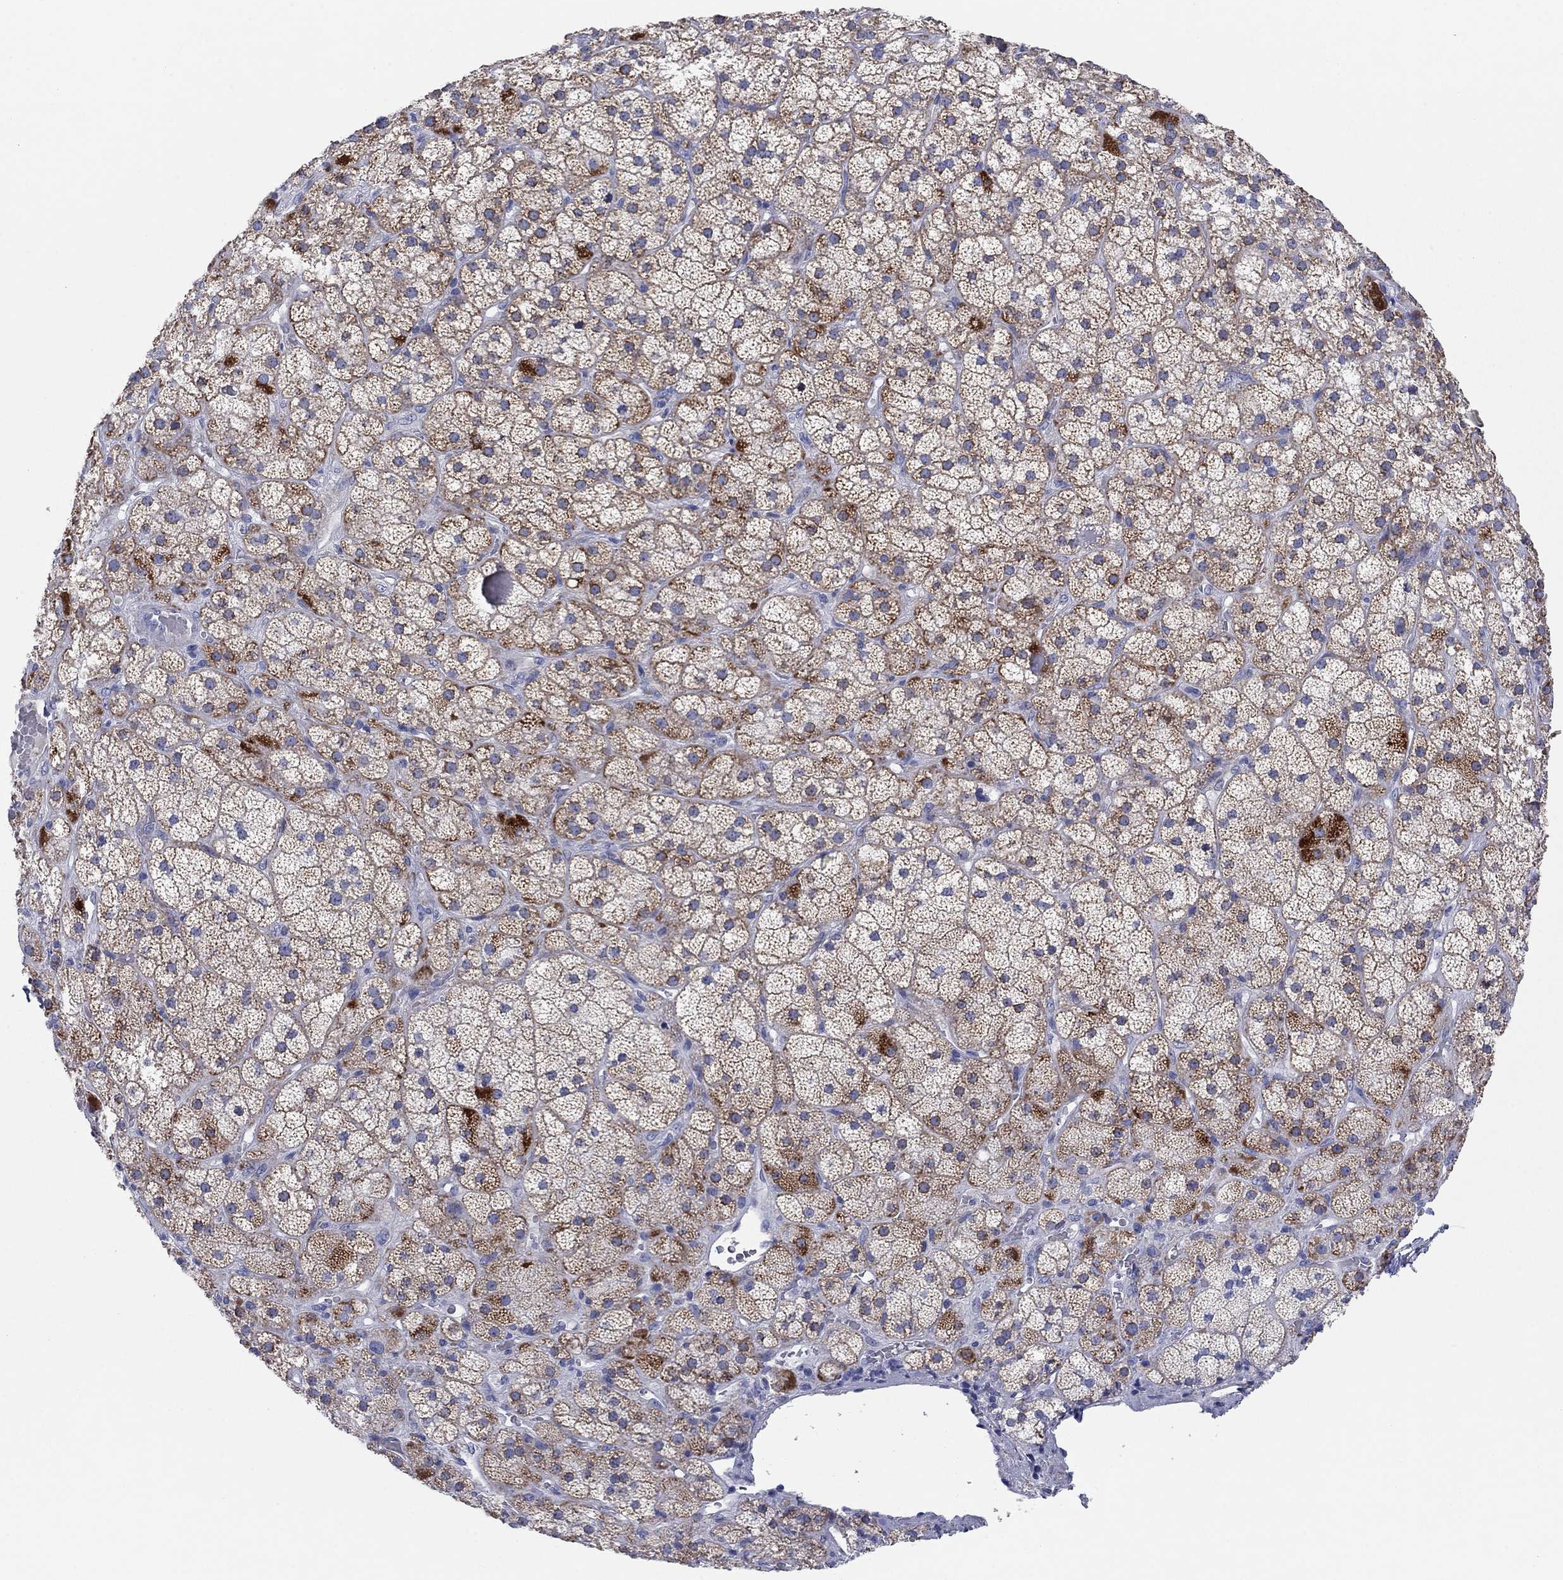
{"staining": {"intensity": "strong", "quantity": "25%-75%", "location": "cytoplasmic/membranous"}, "tissue": "adrenal gland", "cell_type": "Glandular cells", "image_type": "normal", "snomed": [{"axis": "morphology", "description": "Normal tissue, NOS"}, {"axis": "topography", "description": "Adrenal gland"}], "caption": "Immunohistochemistry (DAB (3,3'-diaminobenzidine)) staining of benign adrenal gland shows strong cytoplasmic/membranous protein expression in about 25%-75% of glandular cells. The staining is performed using DAB brown chromogen to label protein expression. The nuclei are counter-stained blue using hematoxylin.", "gene": "MGST3", "patient": {"sex": "male", "age": 57}}